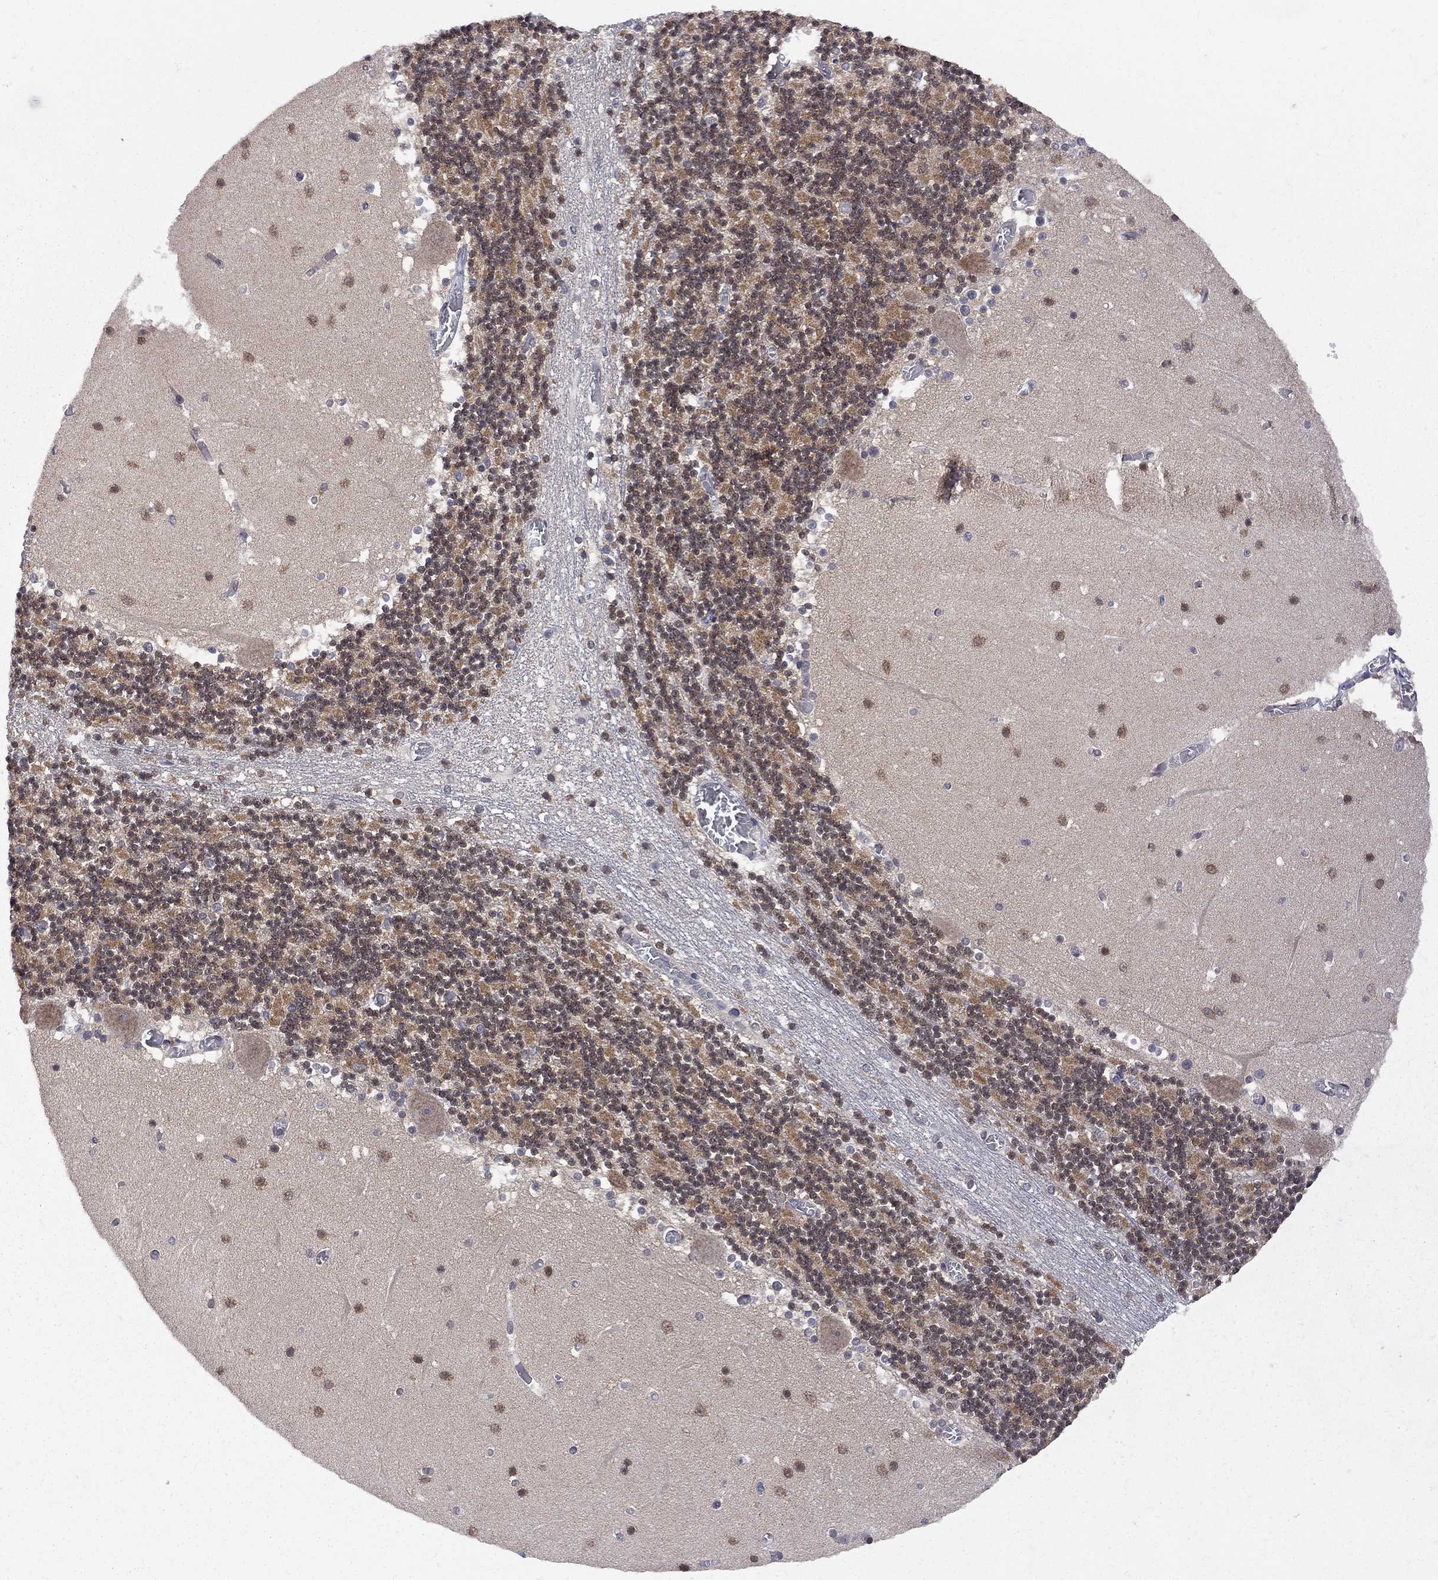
{"staining": {"intensity": "moderate", "quantity": "<25%", "location": "cytoplasmic/membranous"}, "tissue": "cerebellum", "cell_type": "Cells in granular layer", "image_type": "normal", "snomed": [{"axis": "morphology", "description": "Normal tissue, NOS"}, {"axis": "topography", "description": "Cerebellum"}], "caption": "Protein positivity by immunohistochemistry displays moderate cytoplasmic/membranous staining in about <25% of cells in granular layer in normal cerebellum. The protein is stained brown, and the nuclei are stained in blue (DAB (3,3'-diaminobenzidine) IHC with brightfield microscopy, high magnification).", "gene": "CNOT11", "patient": {"sex": "female", "age": 28}}